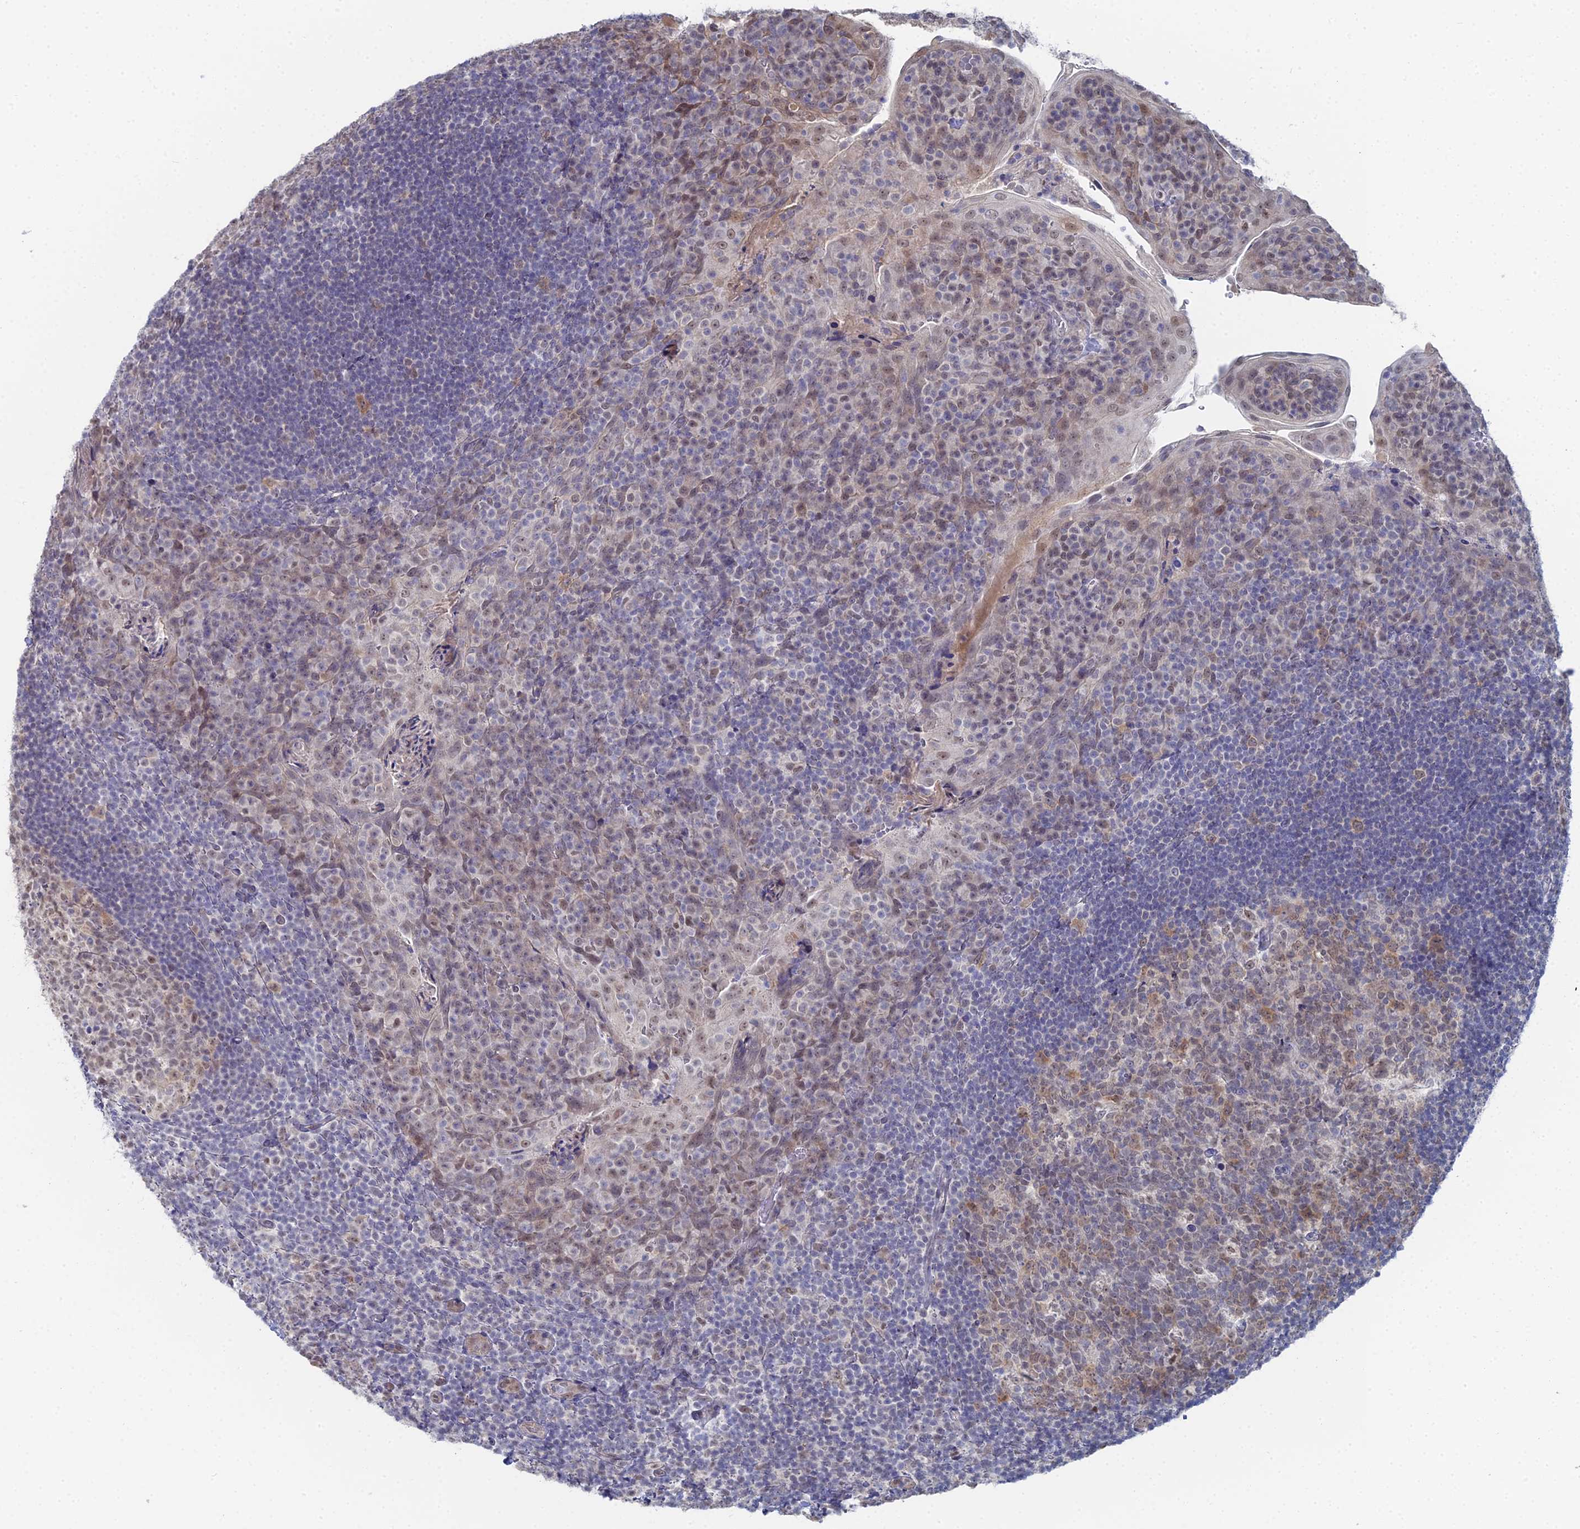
{"staining": {"intensity": "weak", "quantity": "25%-75%", "location": "cytoplasmic/membranous"}, "tissue": "tonsil", "cell_type": "Germinal center cells", "image_type": "normal", "snomed": [{"axis": "morphology", "description": "Normal tissue, NOS"}, {"axis": "topography", "description": "Tonsil"}], "caption": "Immunohistochemistry (IHC) of normal tonsil demonstrates low levels of weak cytoplasmic/membranous positivity in about 25%-75% of germinal center cells. Ihc stains the protein of interest in brown and the nuclei are stained blue.", "gene": "THAP4", "patient": {"sex": "male", "age": 17}}